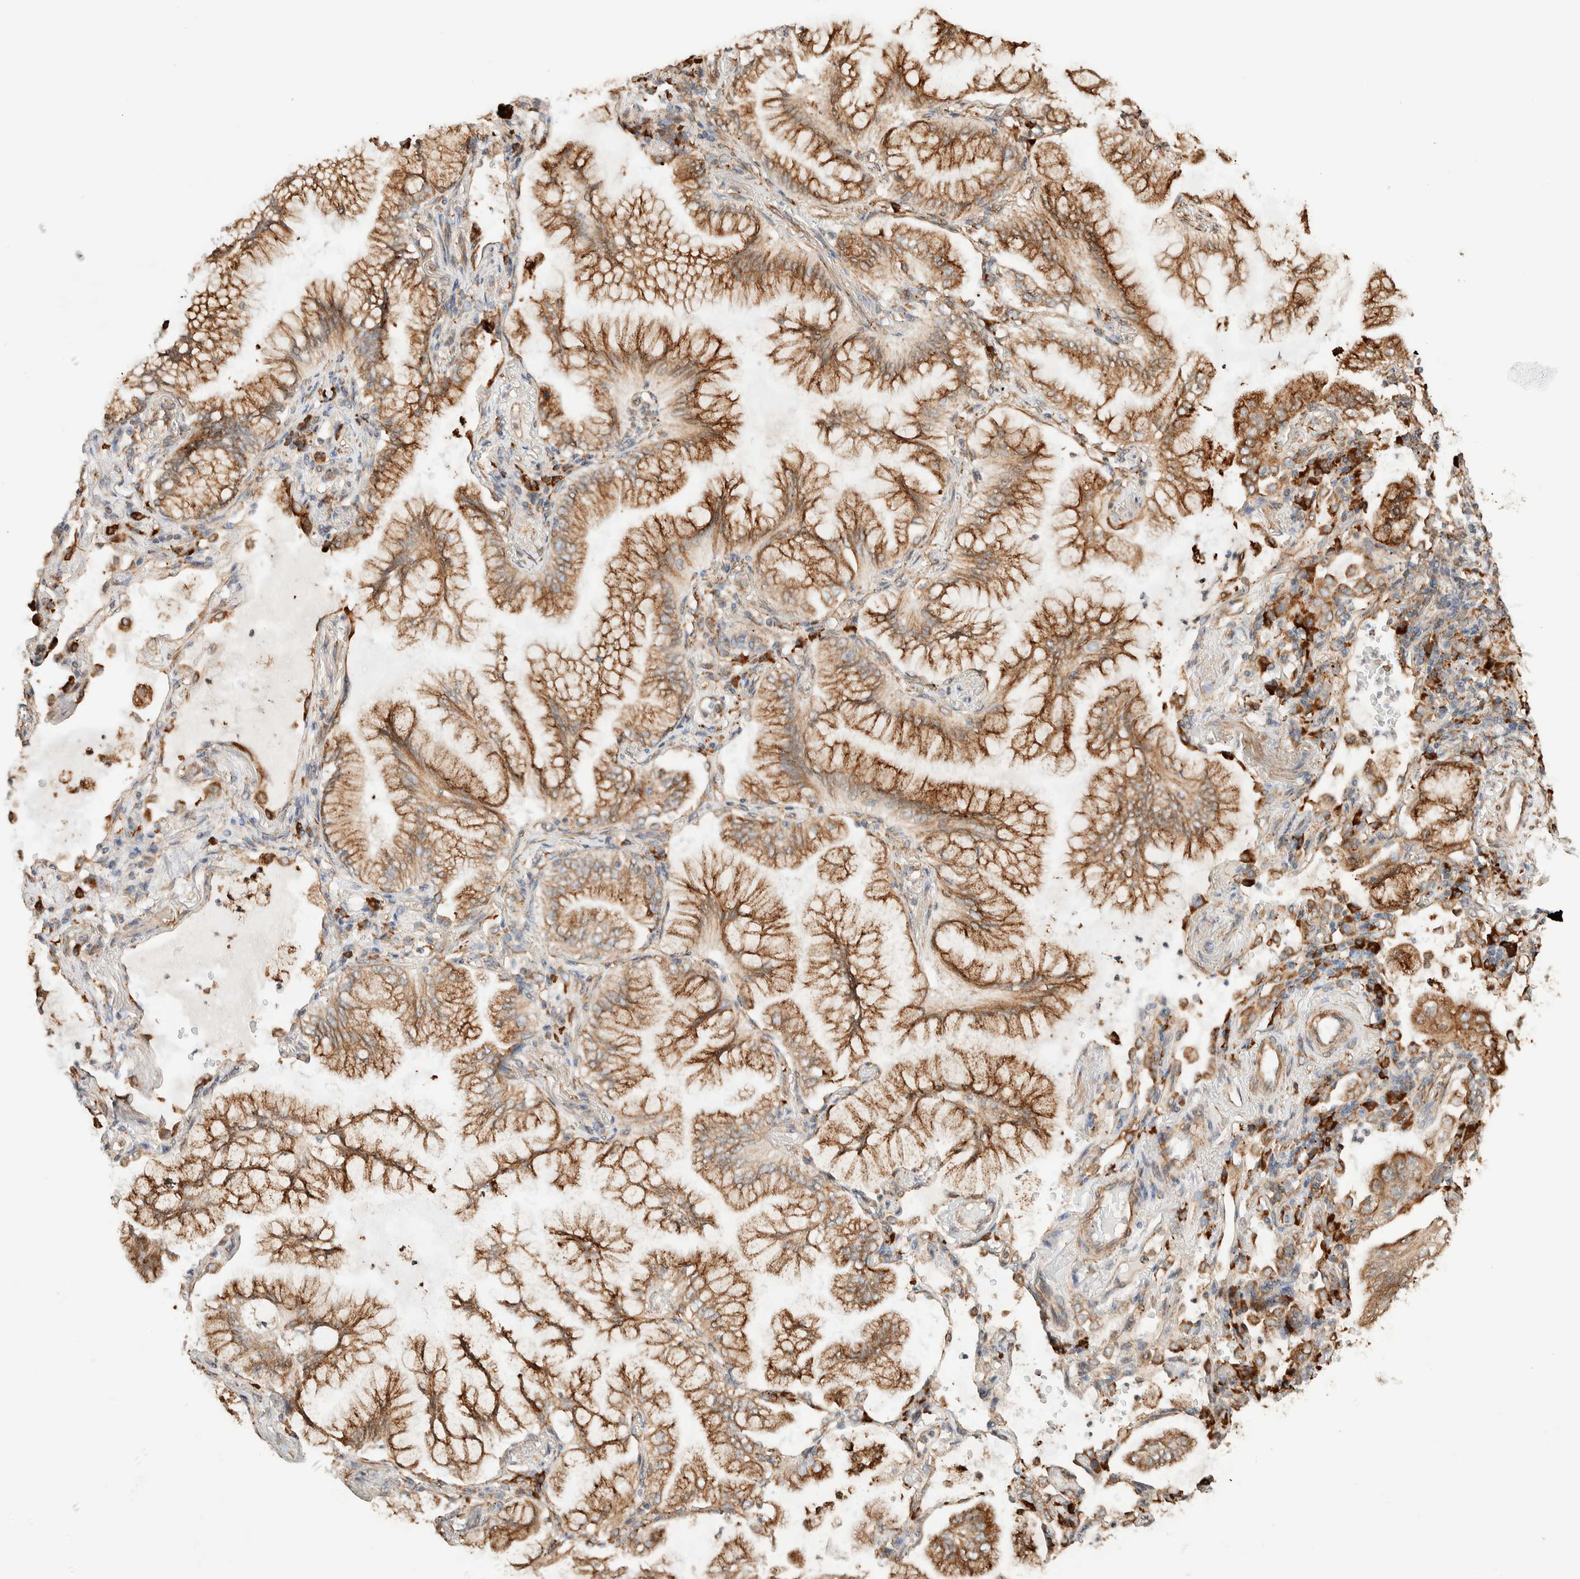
{"staining": {"intensity": "moderate", "quantity": ">75%", "location": "cytoplasmic/membranous"}, "tissue": "lung cancer", "cell_type": "Tumor cells", "image_type": "cancer", "snomed": [{"axis": "morphology", "description": "Adenocarcinoma, NOS"}, {"axis": "topography", "description": "Lung"}], "caption": "Brown immunohistochemical staining in lung adenocarcinoma shows moderate cytoplasmic/membranous expression in about >75% of tumor cells.", "gene": "INTS1", "patient": {"sex": "female", "age": 70}}